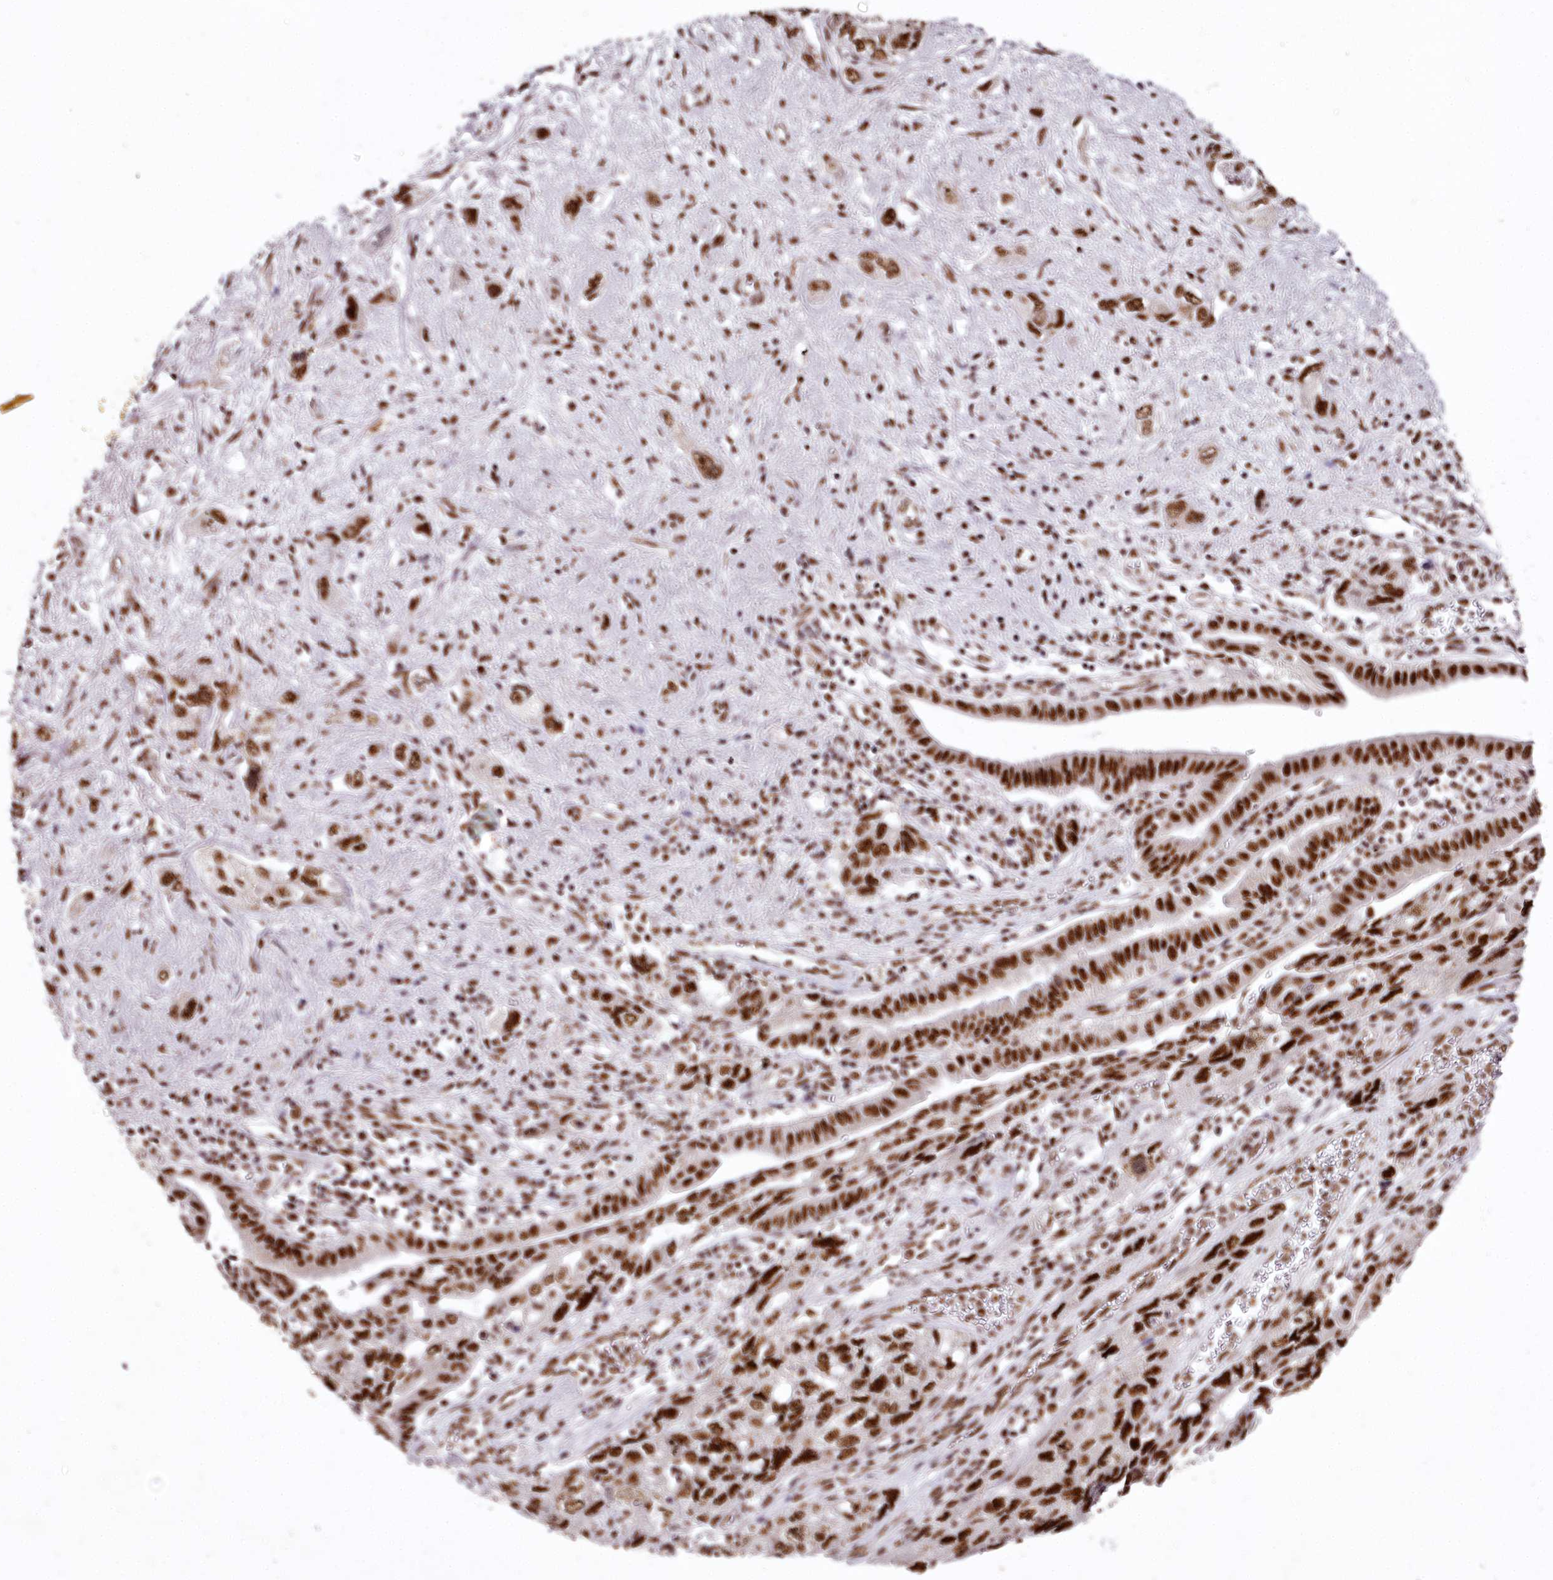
{"staining": {"intensity": "strong", "quantity": ">75%", "location": "nuclear"}, "tissue": "pancreatic cancer", "cell_type": "Tumor cells", "image_type": "cancer", "snomed": [{"axis": "morphology", "description": "Adenocarcinoma, NOS"}, {"axis": "topography", "description": "Pancreas"}], "caption": "Brown immunohistochemical staining in pancreatic cancer shows strong nuclear staining in about >75% of tumor cells.", "gene": "PSPC1", "patient": {"sex": "female", "age": 73}}